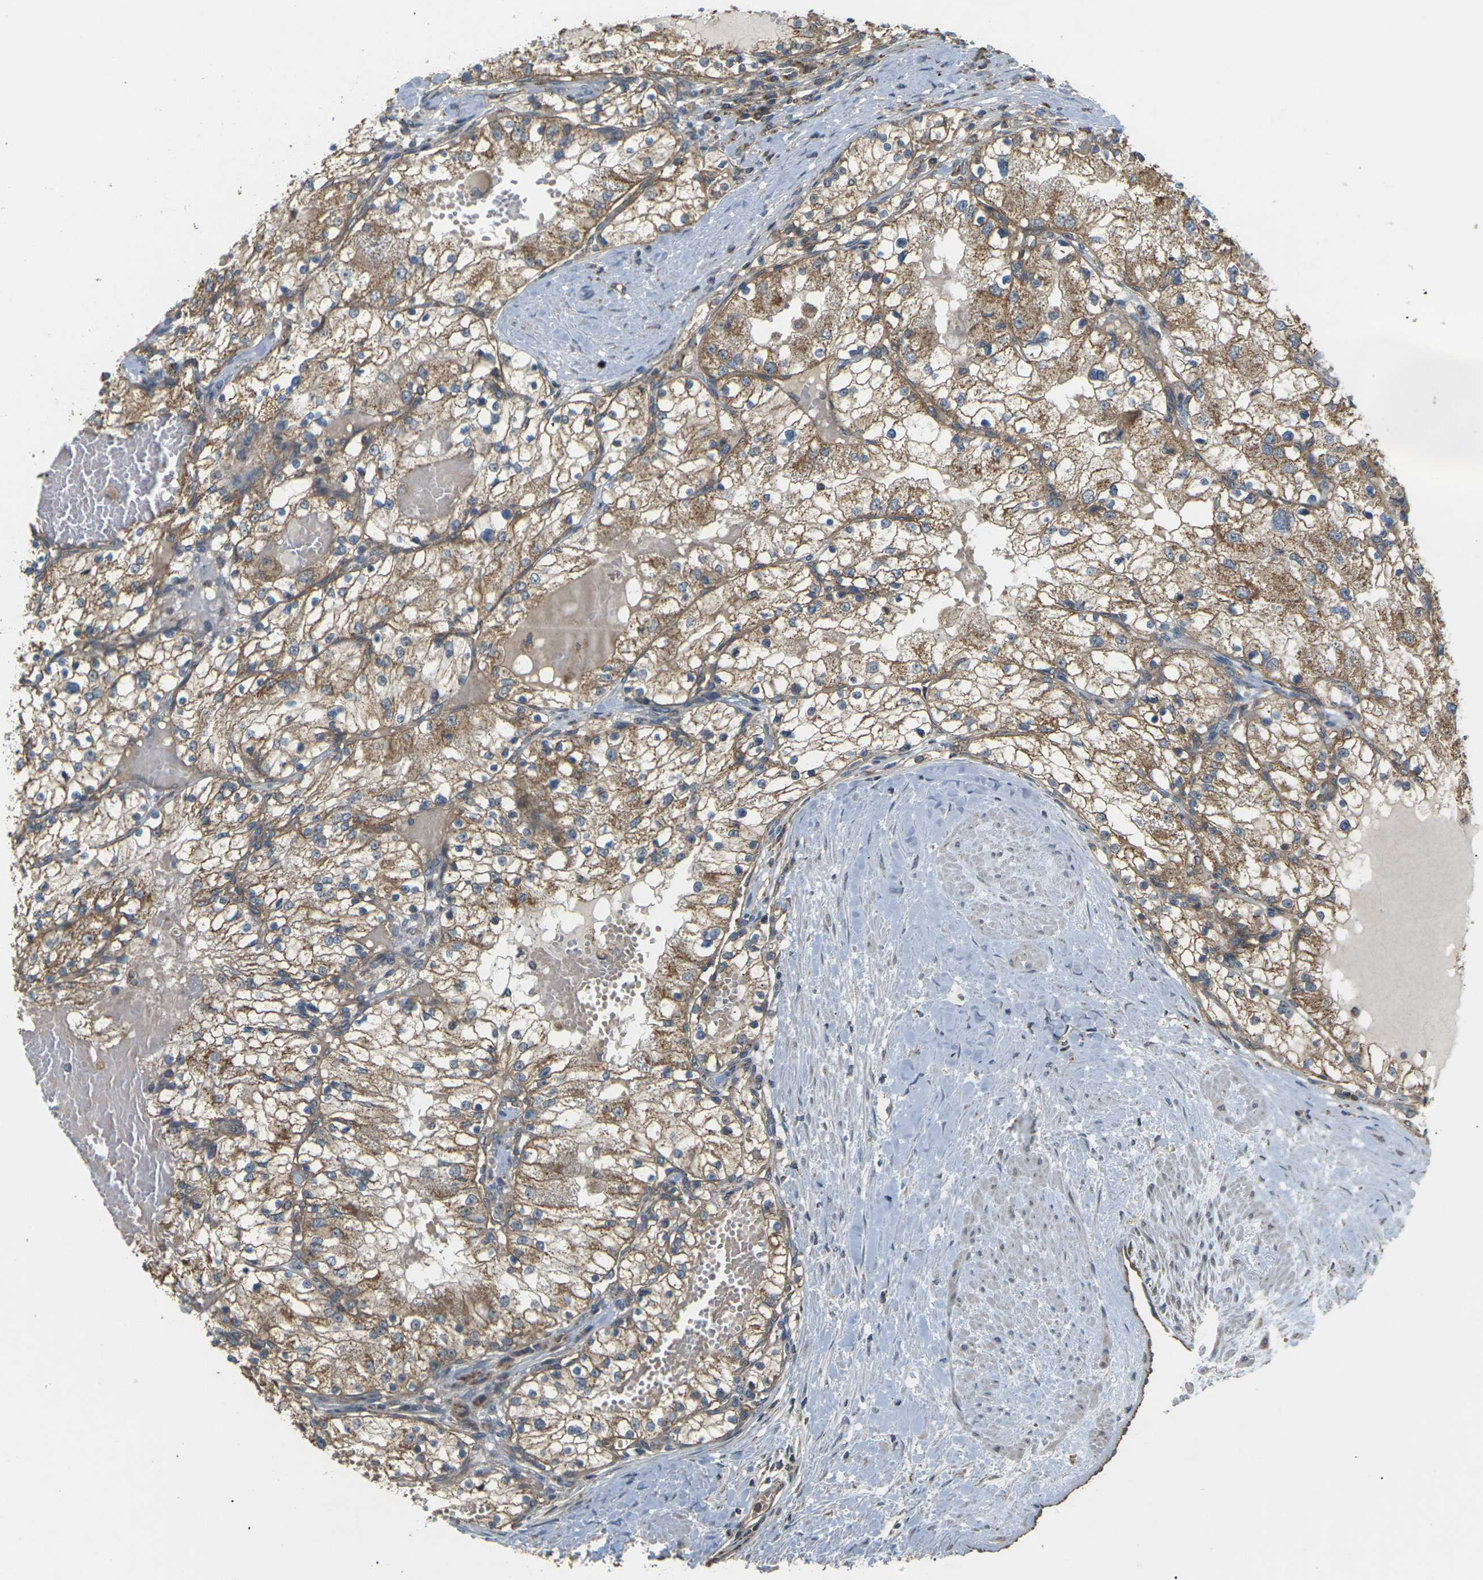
{"staining": {"intensity": "moderate", "quantity": ">75%", "location": "cytoplasmic/membranous"}, "tissue": "renal cancer", "cell_type": "Tumor cells", "image_type": "cancer", "snomed": [{"axis": "morphology", "description": "Adenocarcinoma, NOS"}, {"axis": "topography", "description": "Kidney"}], "caption": "Immunohistochemical staining of renal cancer (adenocarcinoma) shows moderate cytoplasmic/membranous protein staining in approximately >75% of tumor cells.", "gene": "KSR1", "patient": {"sex": "male", "age": 68}}